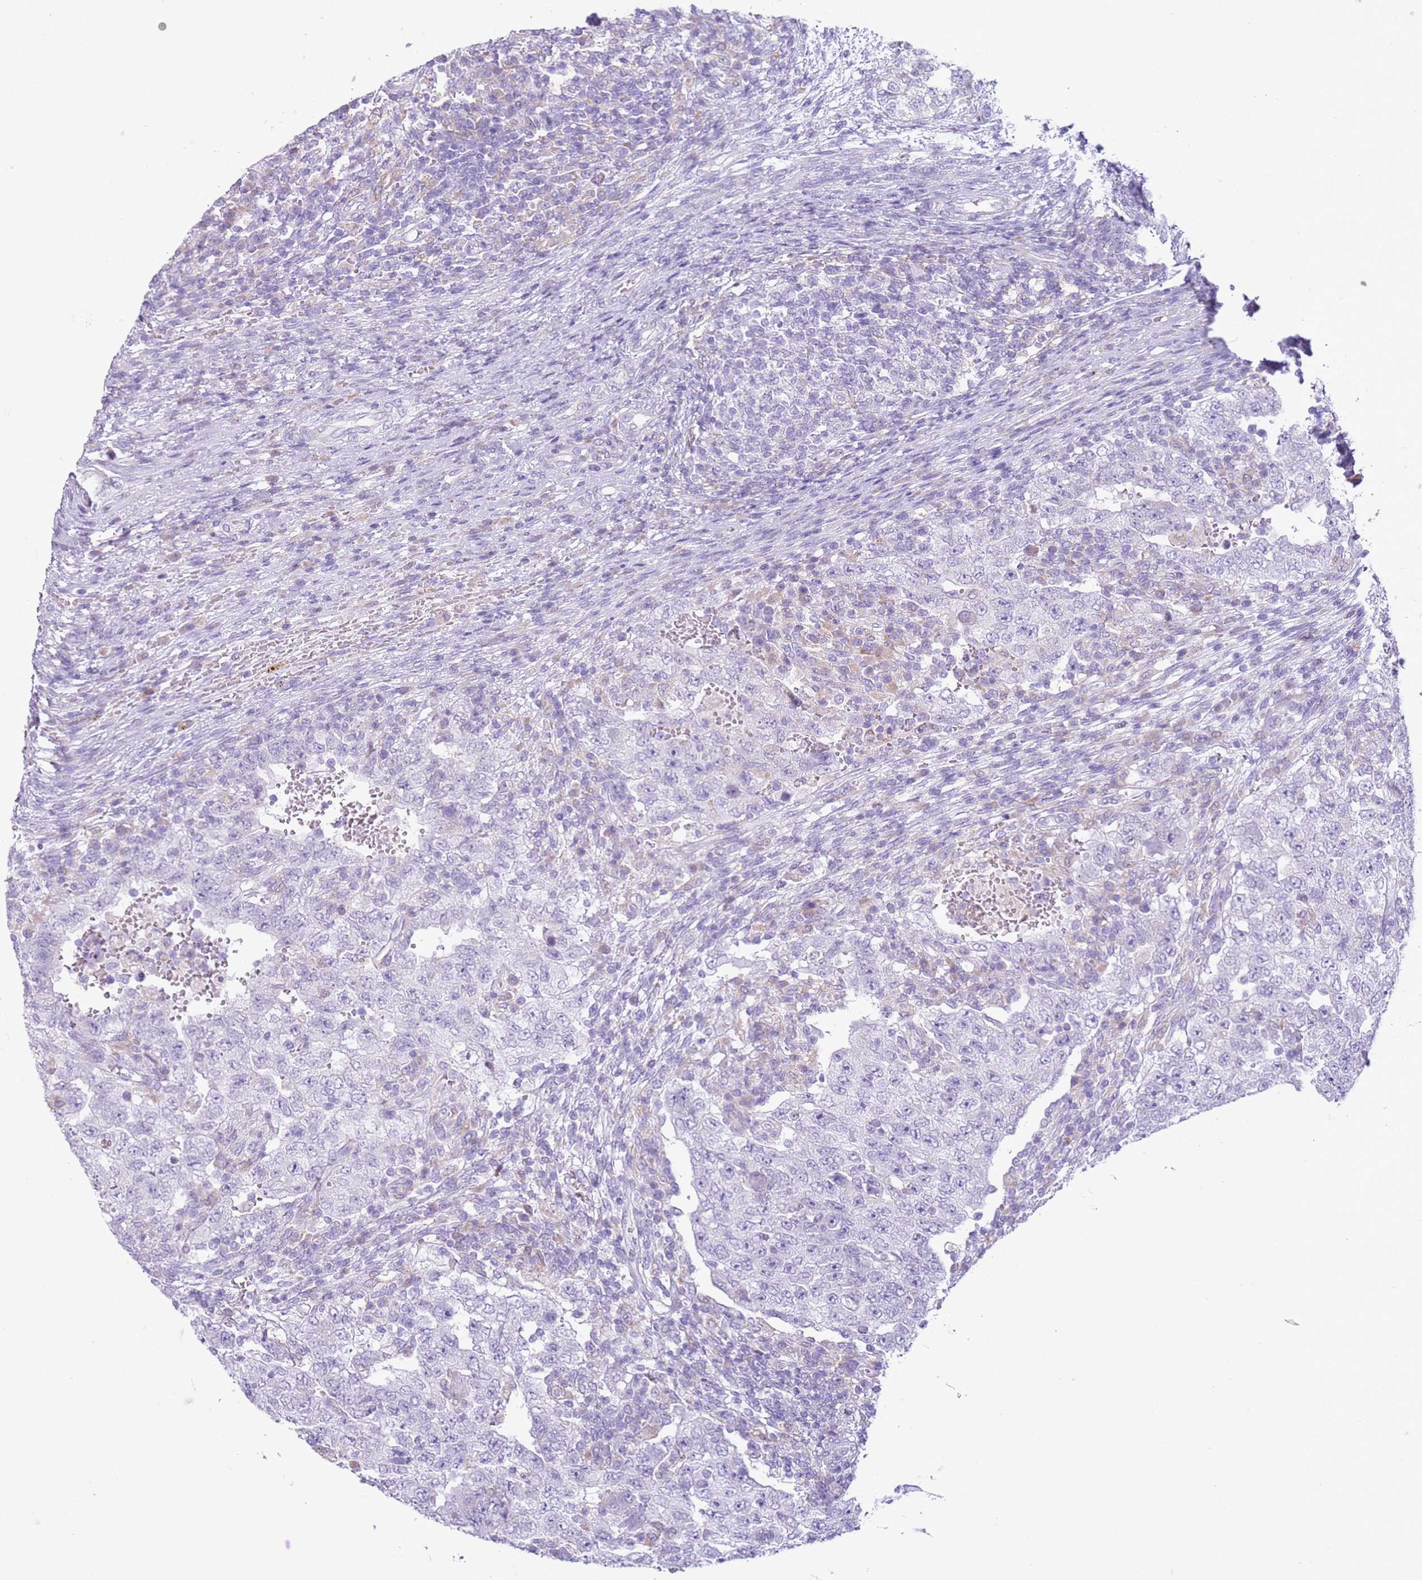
{"staining": {"intensity": "negative", "quantity": "none", "location": "none"}, "tissue": "testis cancer", "cell_type": "Tumor cells", "image_type": "cancer", "snomed": [{"axis": "morphology", "description": "Carcinoma, Embryonal, NOS"}, {"axis": "topography", "description": "Testis"}], "caption": "The histopathology image shows no staining of tumor cells in embryonal carcinoma (testis).", "gene": "OAF", "patient": {"sex": "male", "age": 26}}